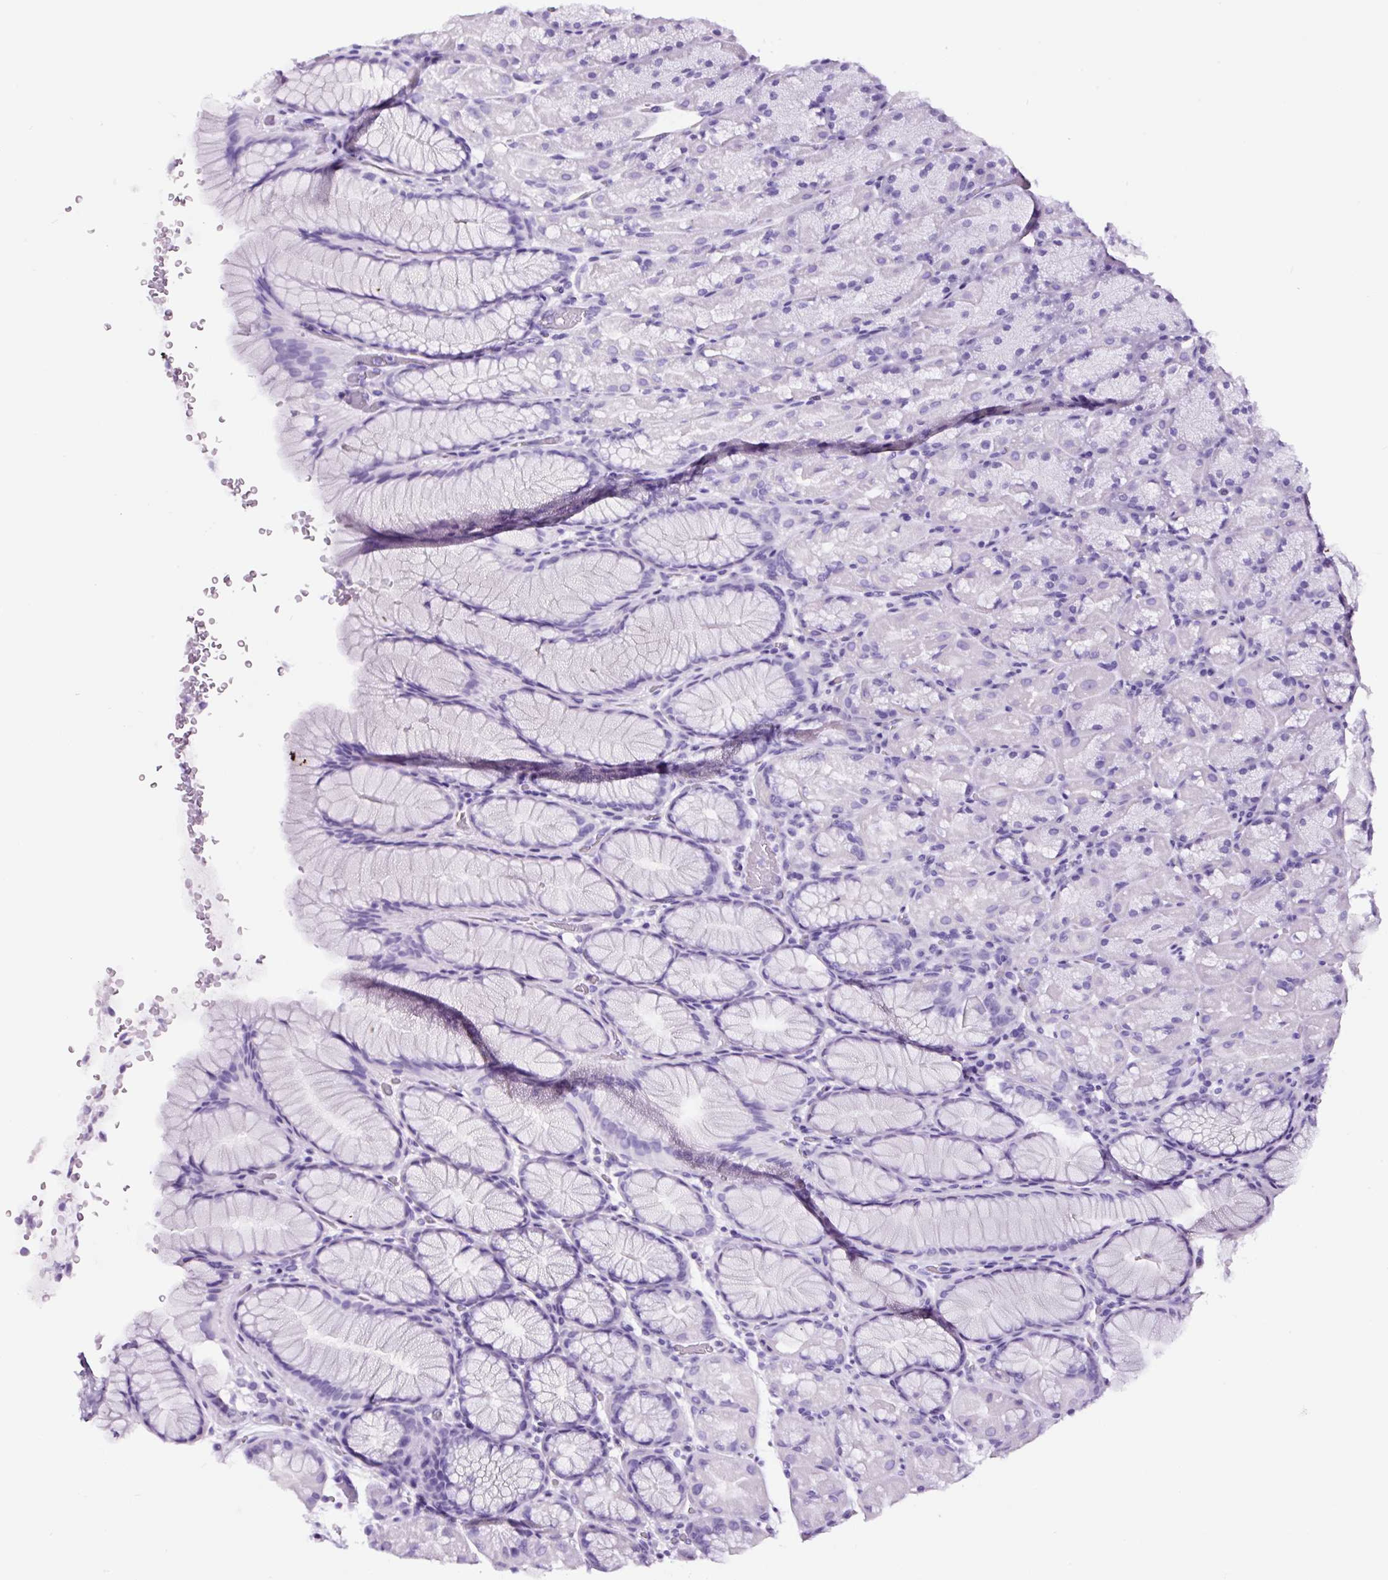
{"staining": {"intensity": "negative", "quantity": "none", "location": "none"}, "tissue": "stomach", "cell_type": "Glandular cells", "image_type": "normal", "snomed": [{"axis": "morphology", "description": "Normal tissue, NOS"}, {"axis": "topography", "description": "Stomach, upper"}, {"axis": "topography", "description": "Stomach, lower"}], "caption": "A high-resolution histopathology image shows immunohistochemistry (IHC) staining of unremarkable stomach, which exhibits no significant expression in glandular cells.", "gene": "FBXL7", "patient": {"sex": "male", "age": 67}}